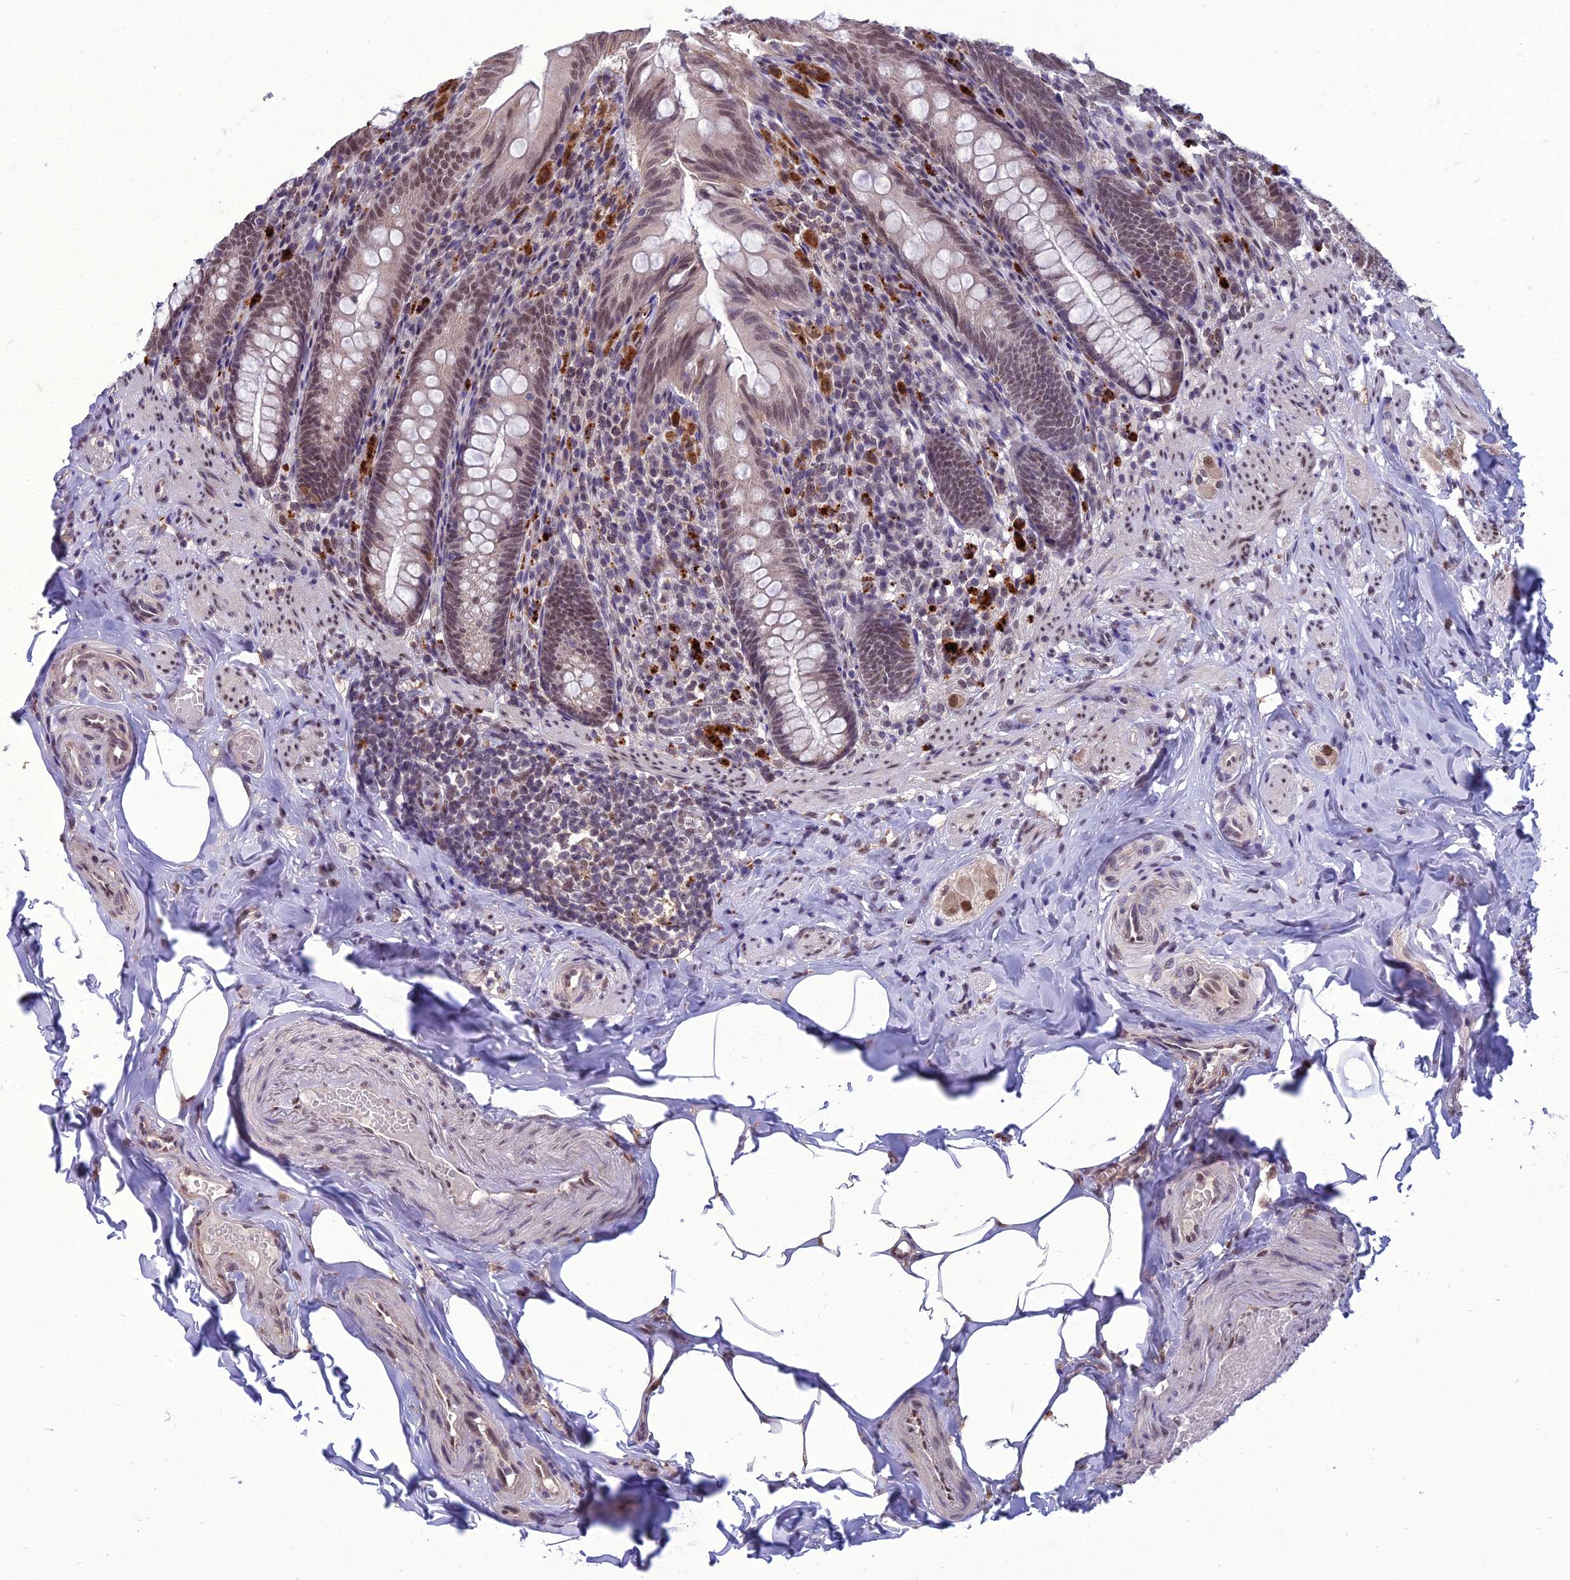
{"staining": {"intensity": "moderate", "quantity": "25%-75%", "location": "nuclear"}, "tissue": "appendix", "cell_type": "Glandular cells", "image_type": "normal", "snomed": [{"axis": "morphology", "description": "Normal tissue, NOS"}, {"axis": "topography", "description": "Appendix"}], "caption": "High-magnification brightfield microscopy of unremarkable appendix stained with DAB (brown) and counterstained with hematoxylin (blue). glandular cells exhibit moderate nuclear positivity is appreciated in approximately25%-75% of cells. (IHC, brightfield microscopy, high magnification).", "gene": "RANBP3", "patient": {"sex": "male", "age": 55}}